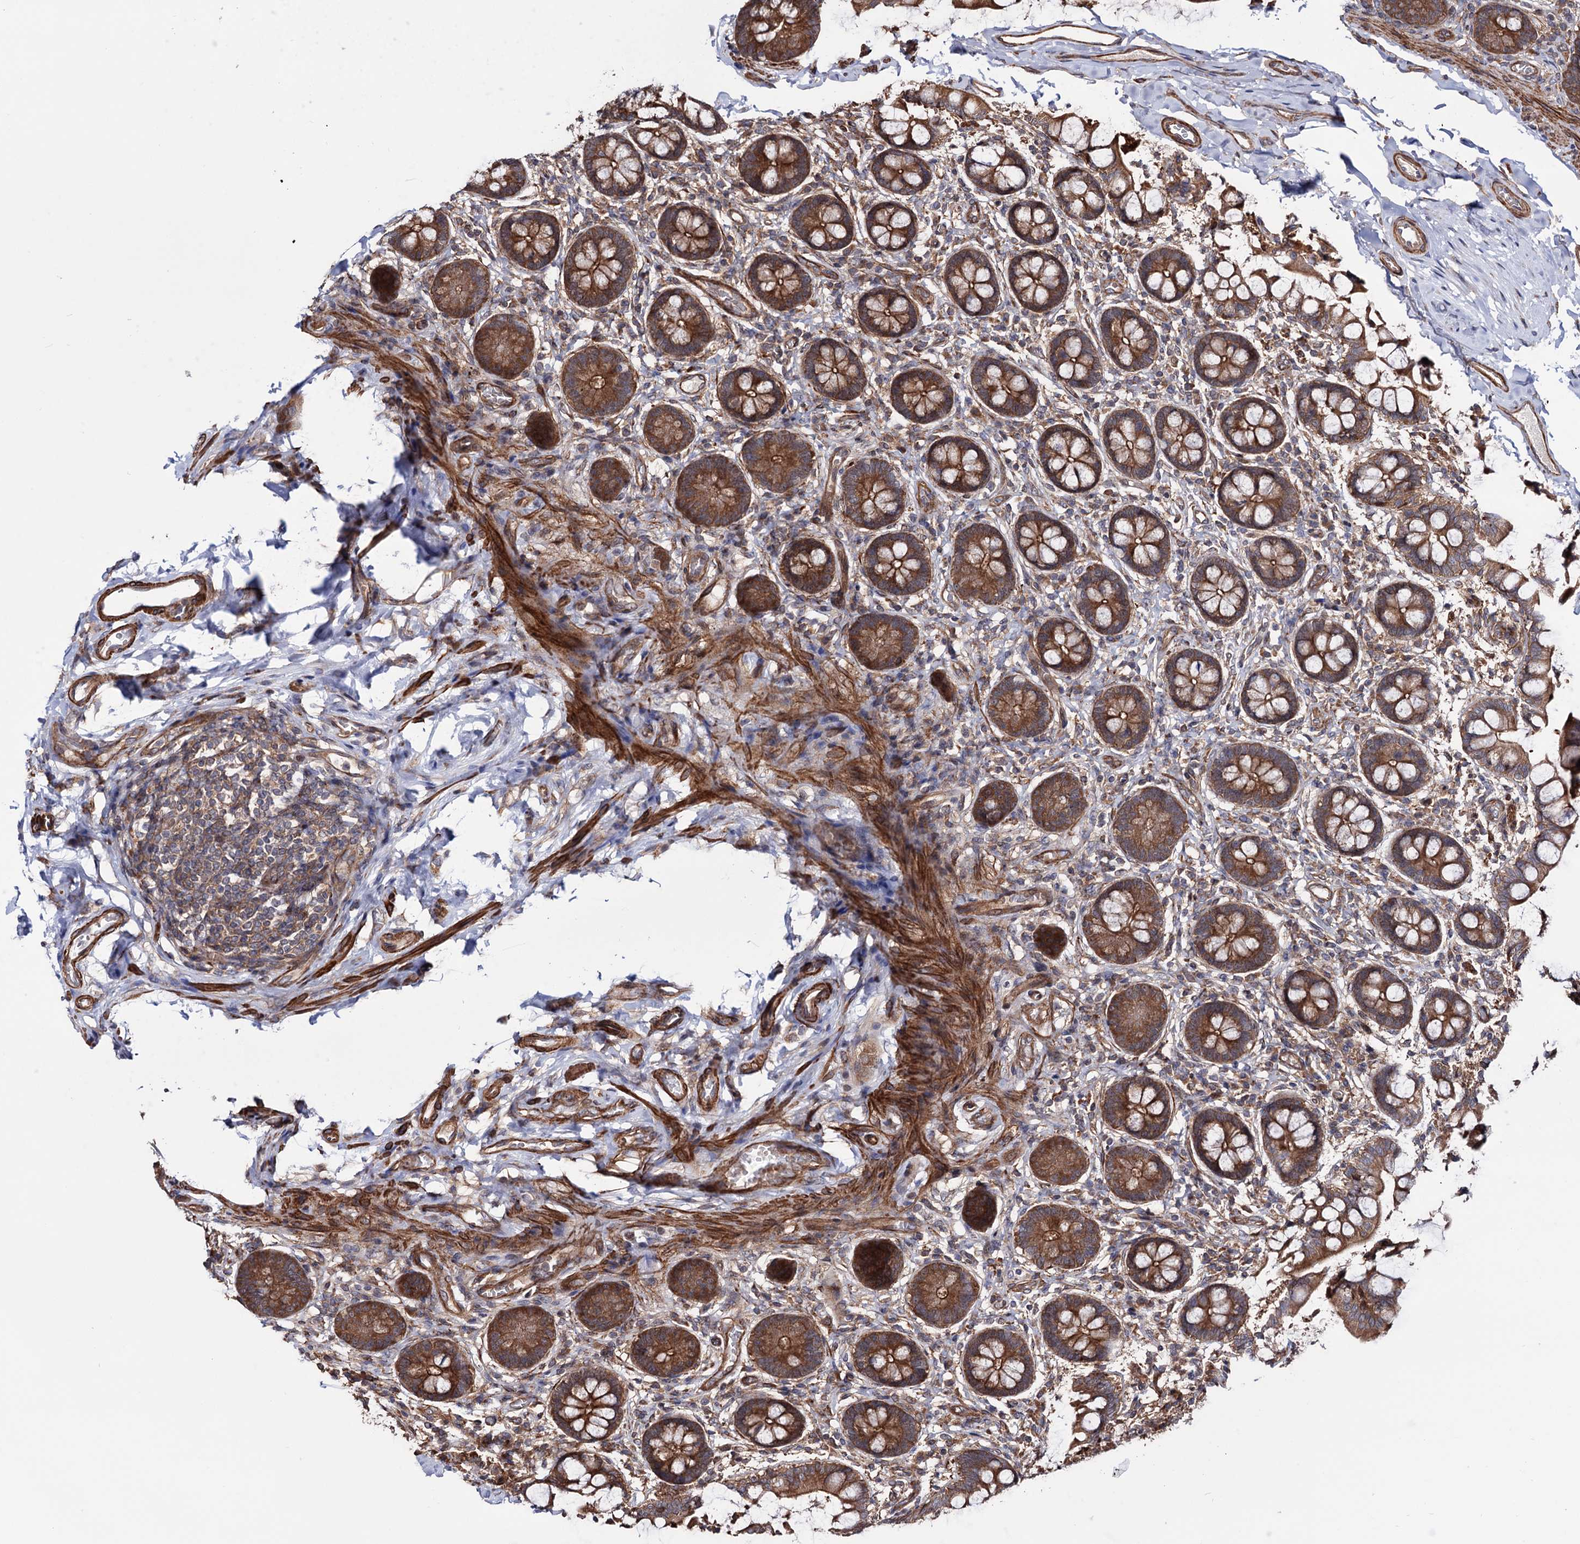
{"staining": {"intensity": "strong", "quantity": ">75%", "location": "cytoplasmic/membranous"}, "tissue": "small intestine", "cell_type": "Glandular cells", "image_type": "normal", "snomed": [{"axis": "morphology", "description": "Normal tissue, NOS"}, {"axis": "topography", "description": "Small intestine"}], "caption": "High-power microscopy captured an immunohistochemistry micrograph of normal small intestine, revealing strong cytoplasmic/membranous positivity in about >75% of glandular cells.", "gene": "FERMT2", "patient": {"sex": "male", "age": 52}}